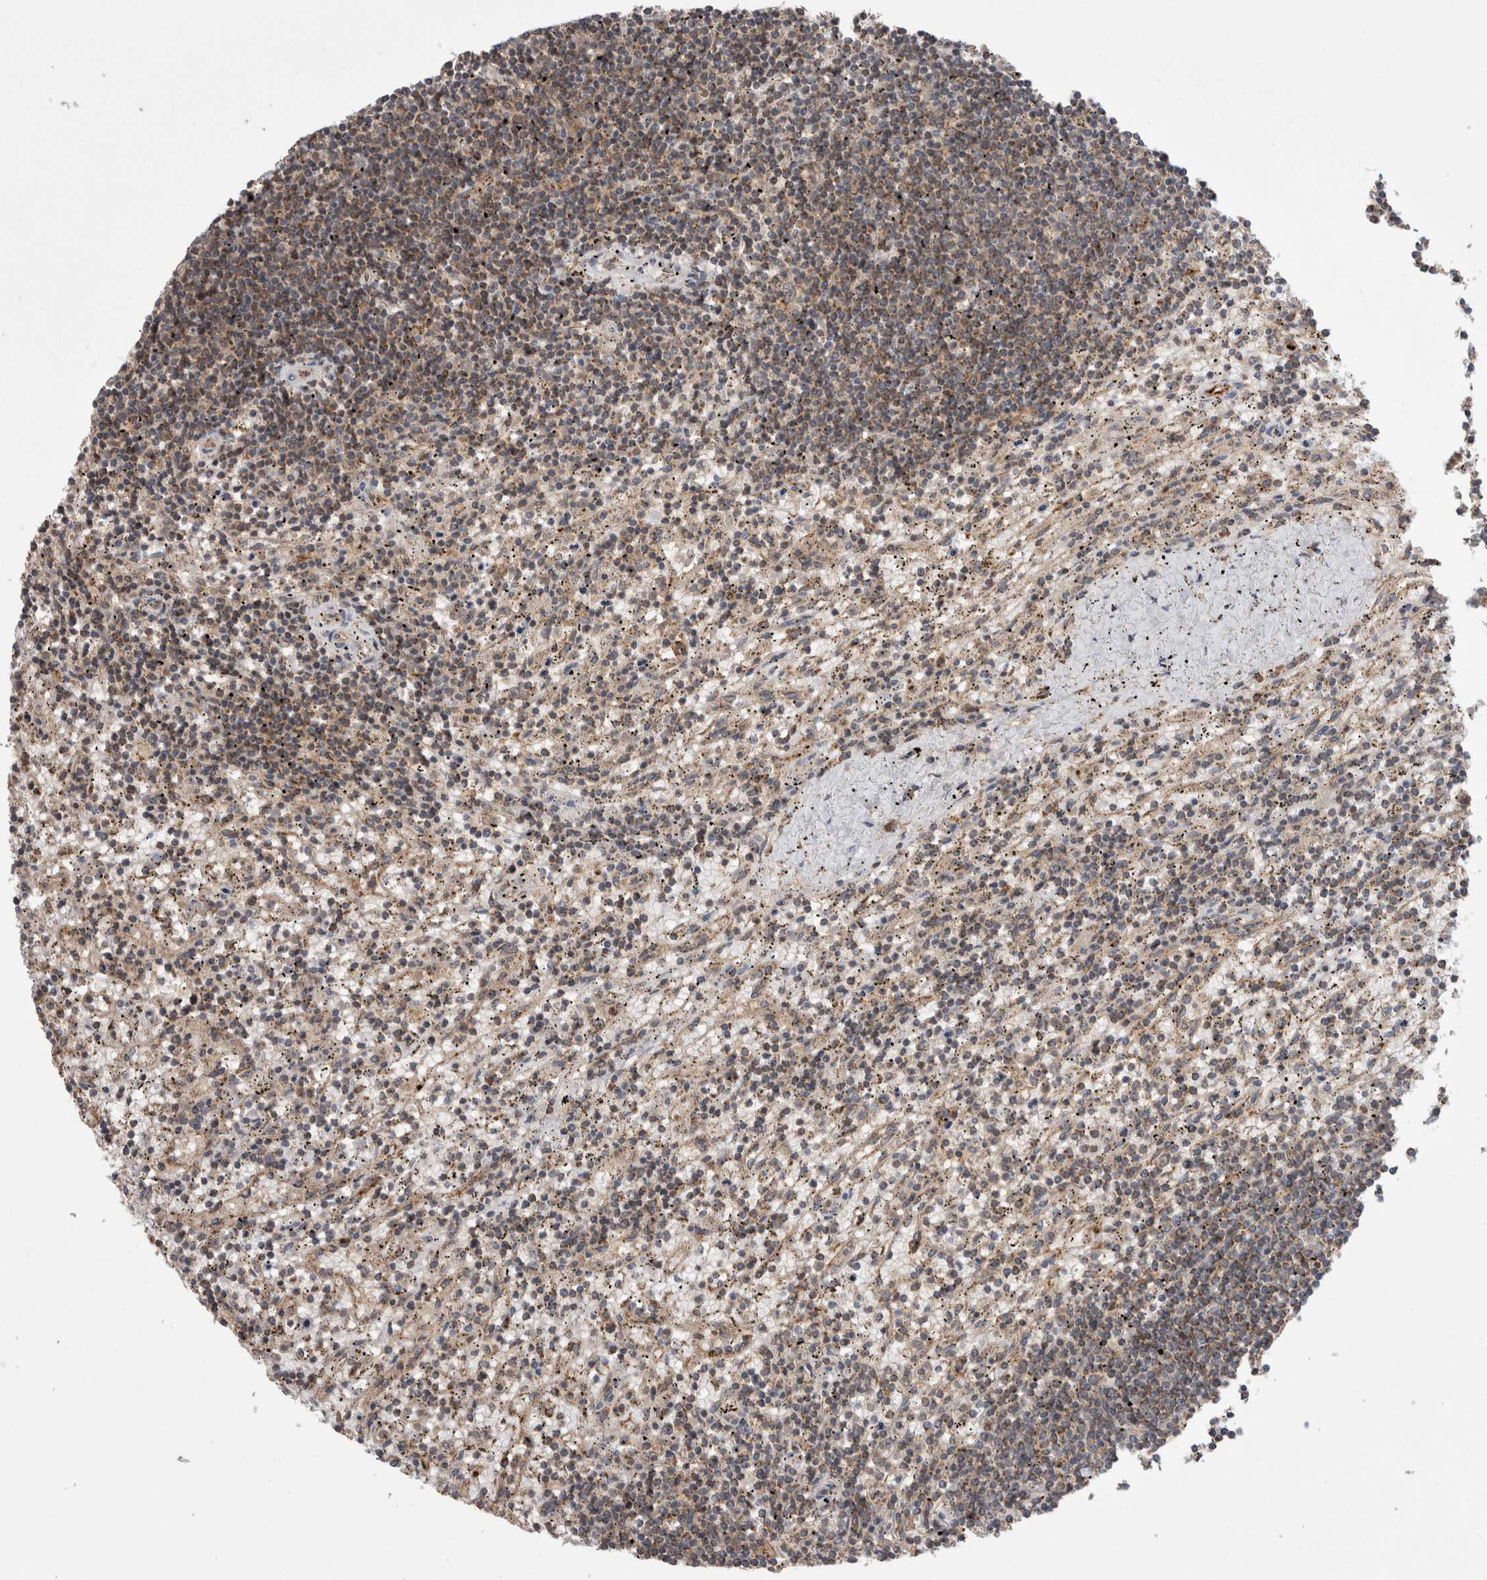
{"staining": {"intensity": "weak", "quantity": ">75%", "location": "cytoplasmic/membranous"}, "tissue": "lymphoma", "cell_type": "Tumor cells", "image_type": "cancer", "snomed": [{"axis": "morphology", "description": "Malignant lymphoma, non-Hodgkin's type, Low grade"}, {"axis": "topography", "description": "Spleen"}], "caption": "The immunohistochemical stain labels weak cytoplasmic/membranous expression in tumor cells of lymphoma tissue.", "gene": "DARS2", "patient": {"sex": "male", "age": 76}}